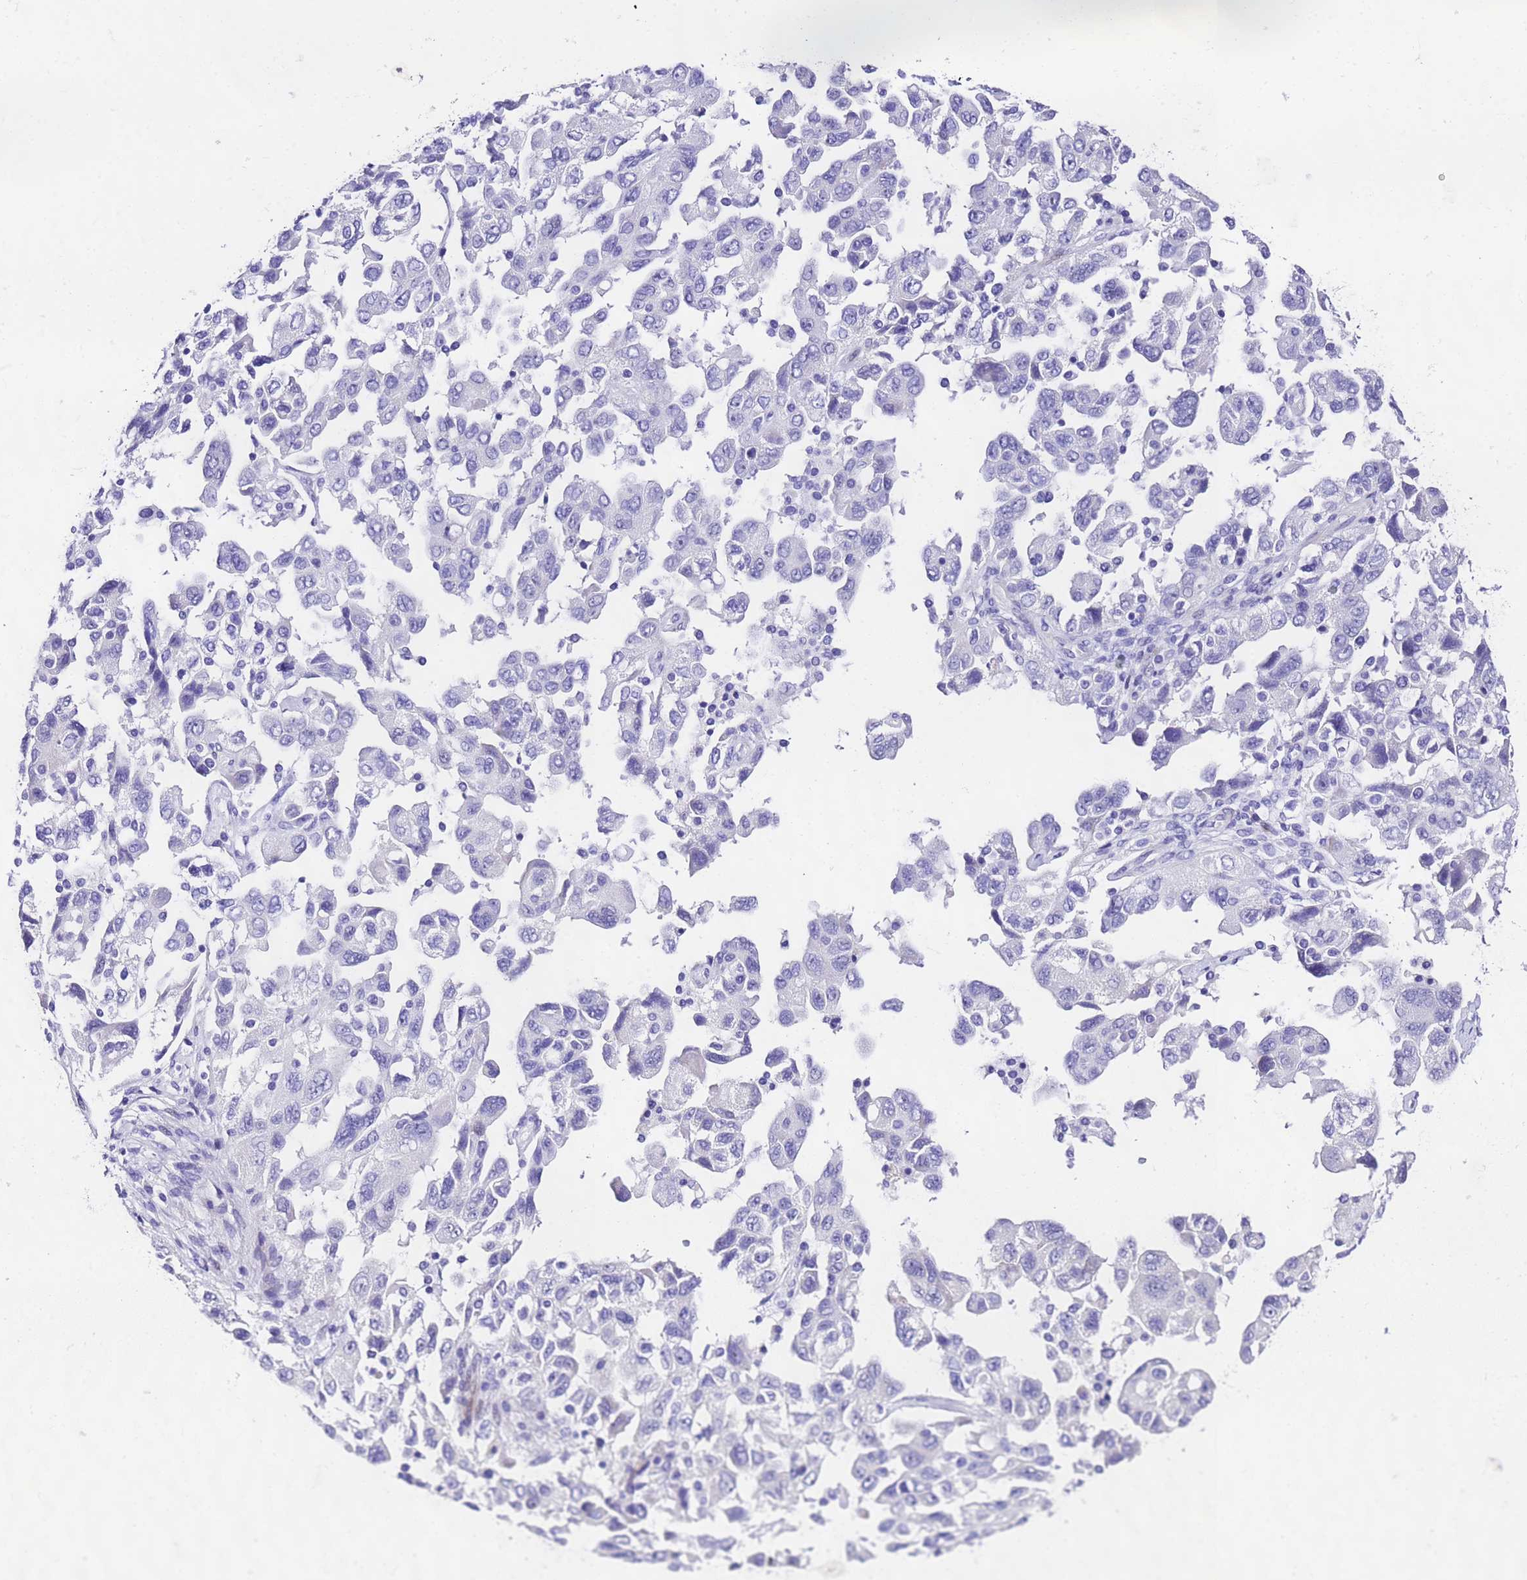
{"staining": {"intensity": "negative", "quantity": "none", "location": "none"}, "tissue": "ovarian cancer", "cell_type": "Tumor cells", "image_type": "cancer", "snomed": [{"axis": "morphology", "description": "Carcinoma, NOS"}, {"axis": "morphology", "description": "Cystadenocarcinoma, serous, NOS"}, {"axis": "topography", "description": "Ovary"}], "caption": "IHC histopathology image of serous cystadenocarcinoma (ovarian) stained for a protein (brown), which reveals no staining in tumor cells.", "gene": "UGT2B10", "patient": {"sex": "female", "age": 69}}